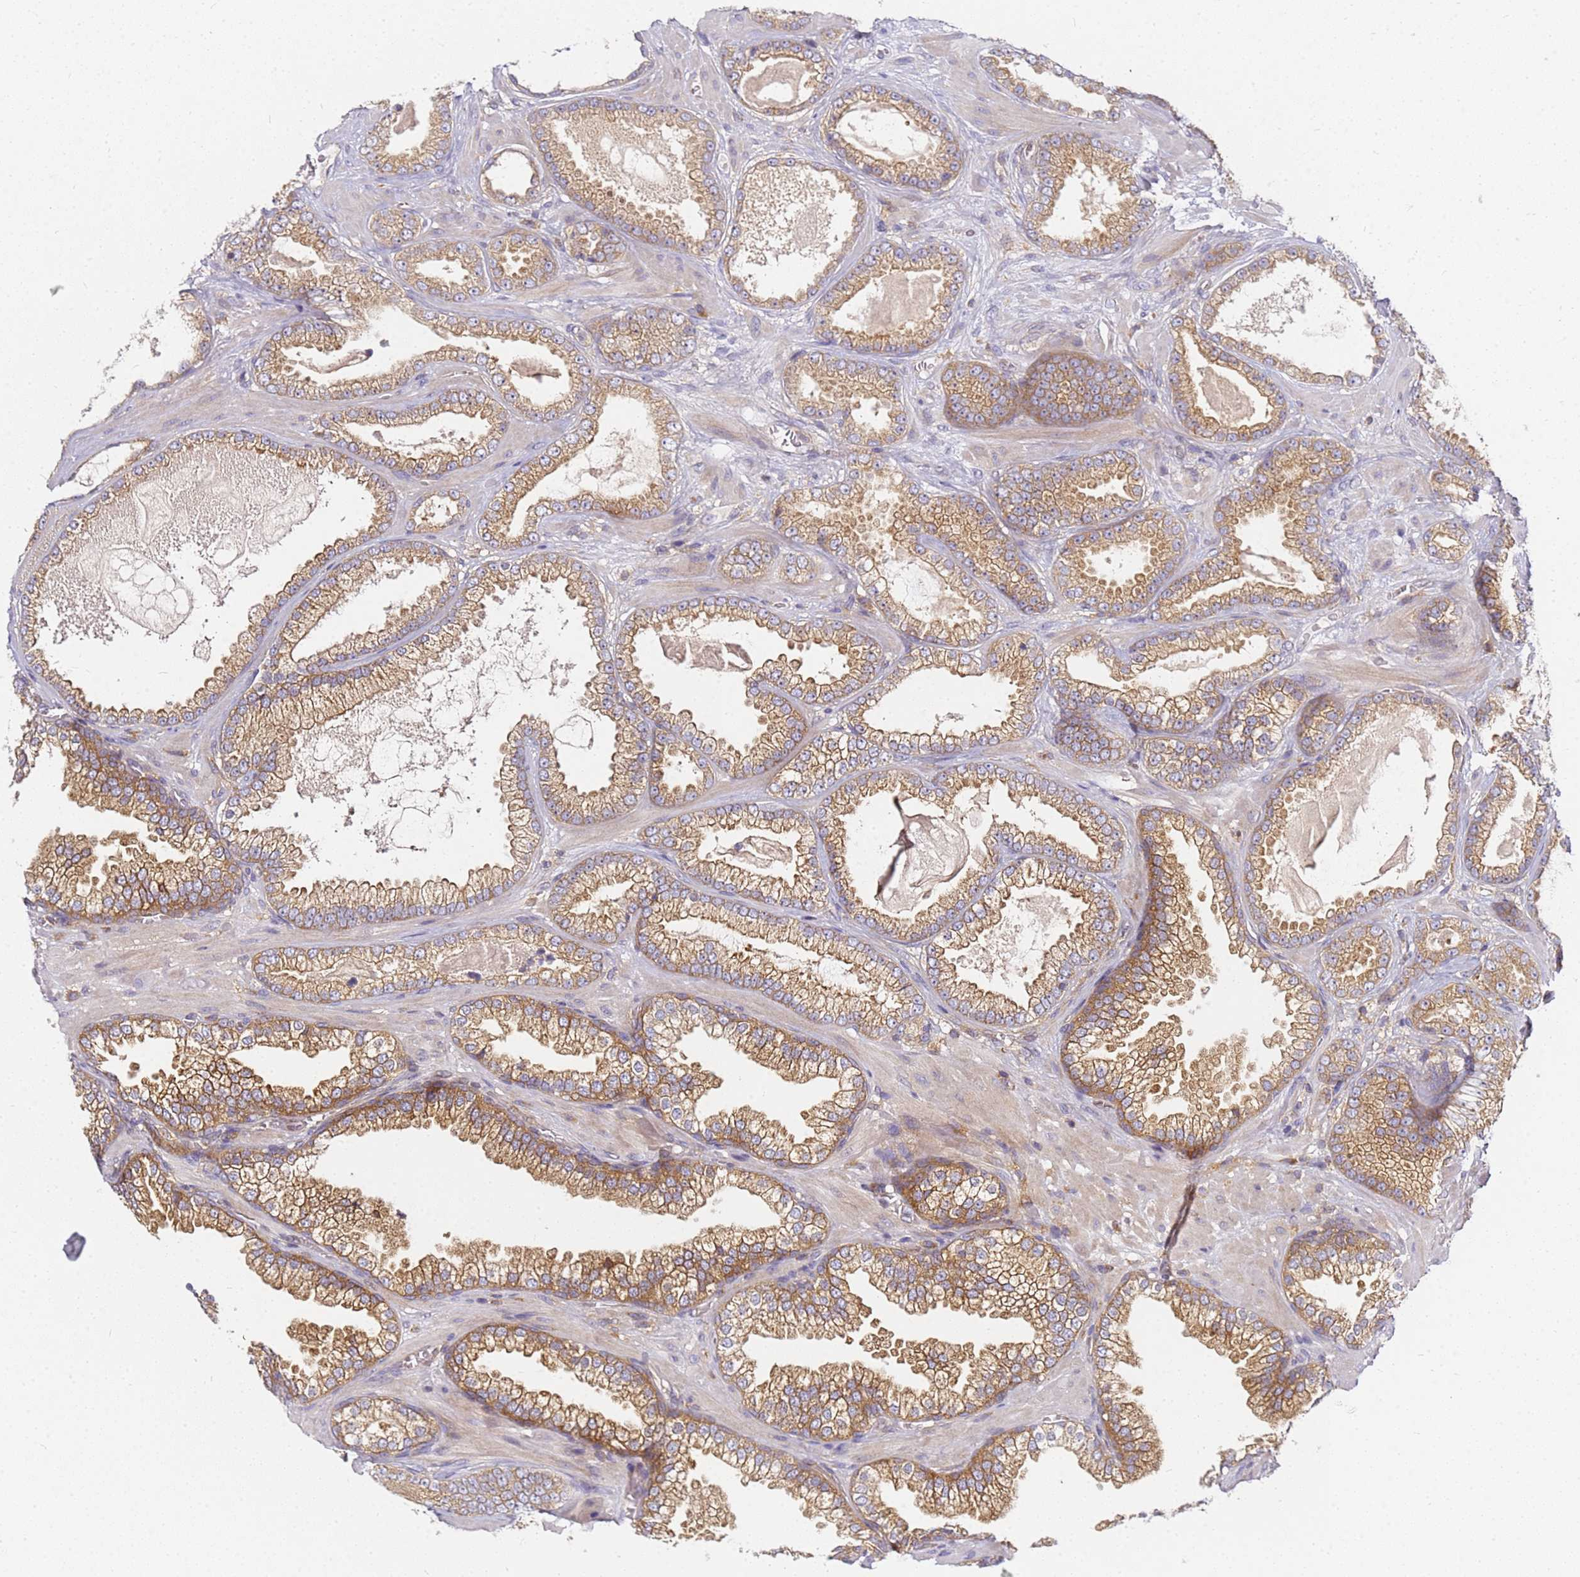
{"staining": {"intensity": "moderate", "quantity": ">75%", "location": "cytoplasmic/membranous"}, "tissue": "prostate cancer", "cell_type": "Tumor cells", "image_type": "cancer", "snomed": [{"axis": "morphology", "description": "Adenocarcinoma, Low grade"}, {"axis": "topography", "description": "Prostate"}], "caption": "DAB (3,3'-diaminobenzidine) immunohistochemical staining of prostate low-grade adenocarcinoma displays moderate cytoplasmic/membranous protein expression in approximately >75% of tumor cells. The staining was performed using DAB (3,3'-diaminobenzidine), with brown indicating positive protein expression. Nuclei are stained blue with hematoxylin.", "gene": "CHM", "patient": {"sex": "male", "age": 57}}